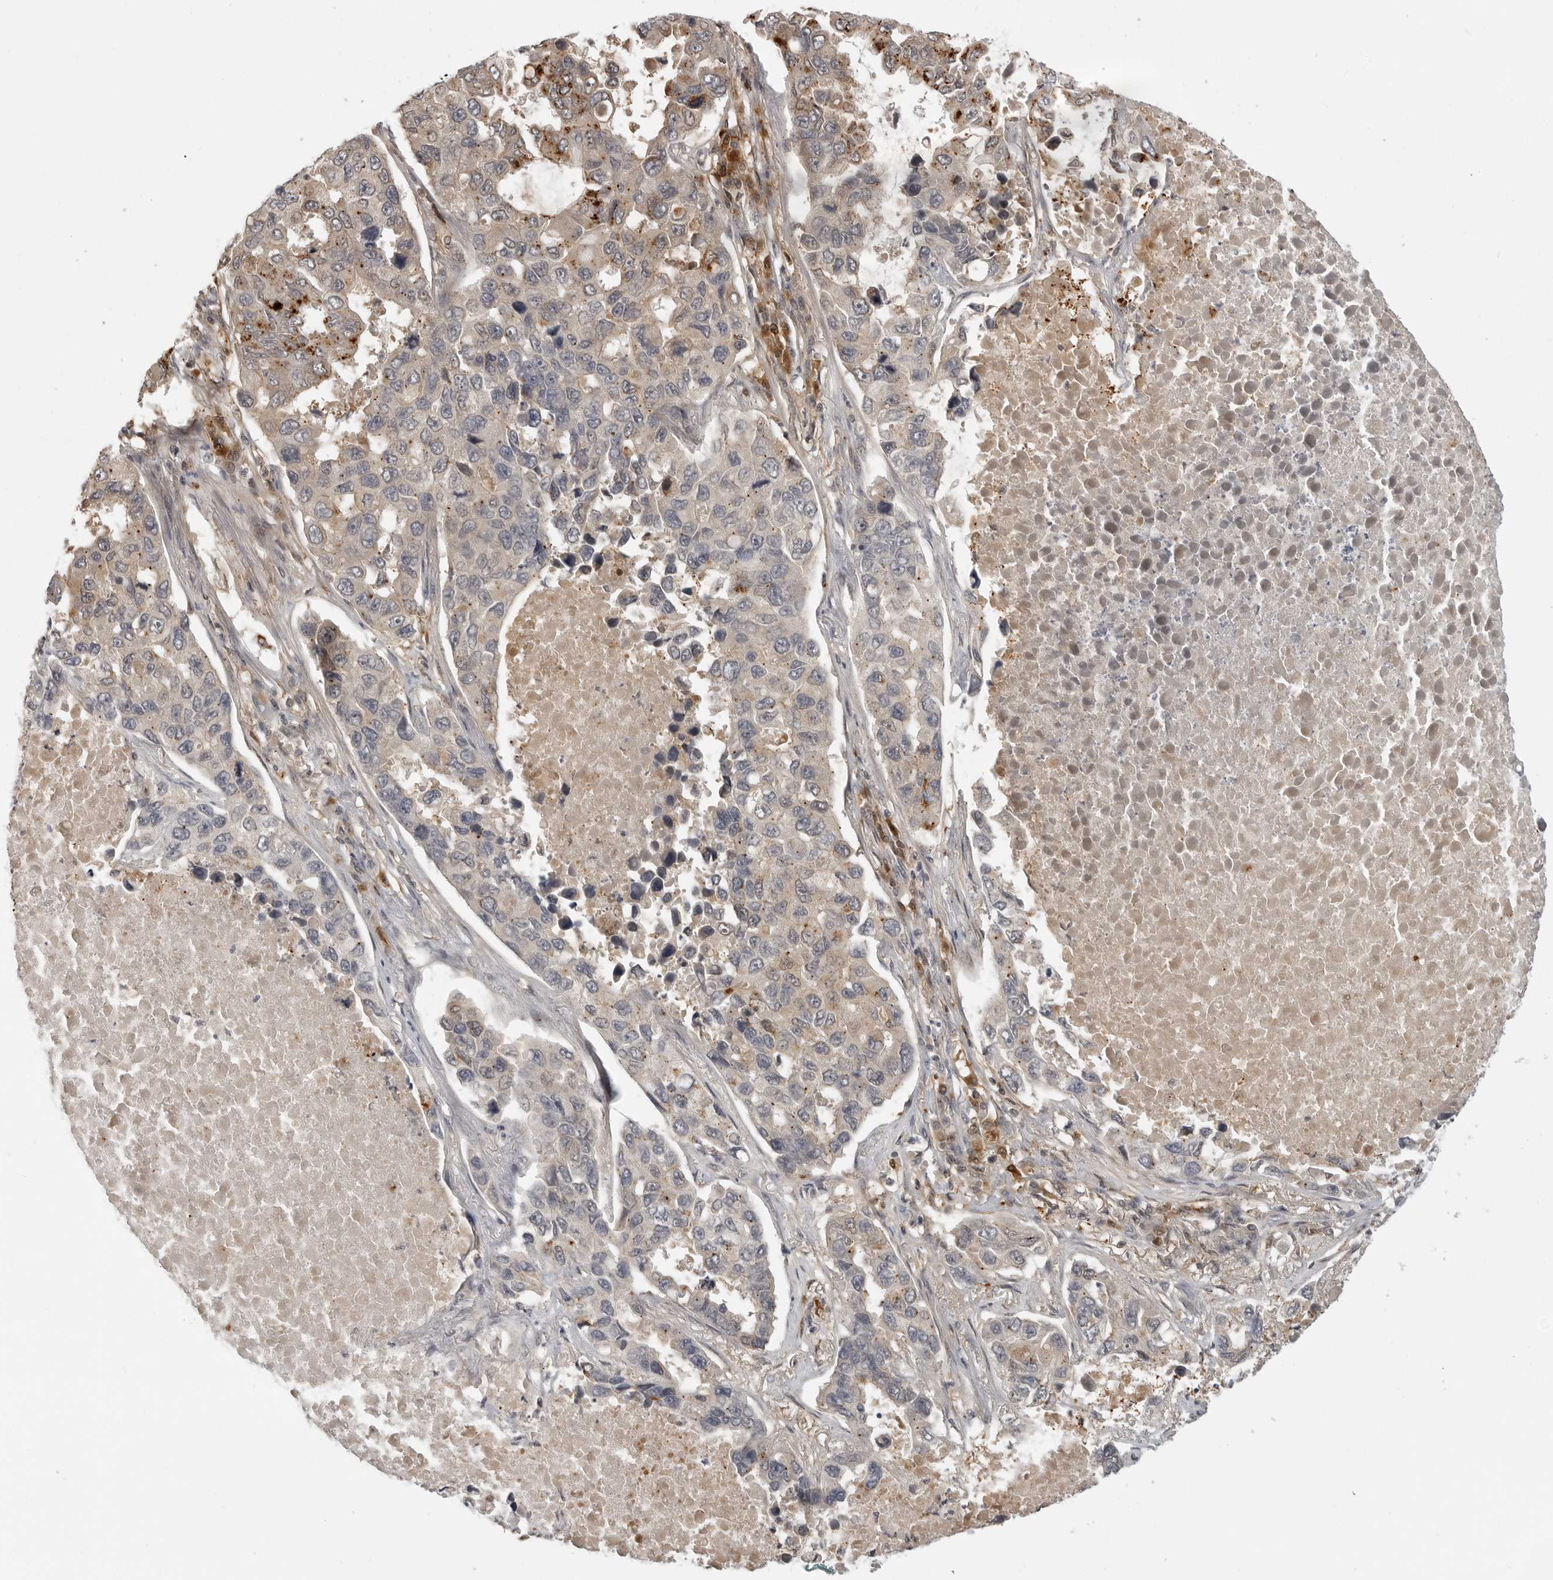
{"staining": {"intensity": "moderate", "quantity": "<25%", "location": "cytoplasmic/membranous"}, "tissue": "lung cancer", "cell_type": "Tumor cells", "image_type": "cancer", "snomed": [{"axis": "morphology", "description": "Adenocarcinoma, NOS"}, {"axis": "topography", "description": "Lung"}], "caption": "High-power microscopy captured an immunohistochemistry micrograph of lung adenocarcinoma, revealing moderate cytoplasmic/membranous positivity in approximately <25% of tumor cells.", "gene": "CTIF", "patient": {"sex": "male", "age": 64}}